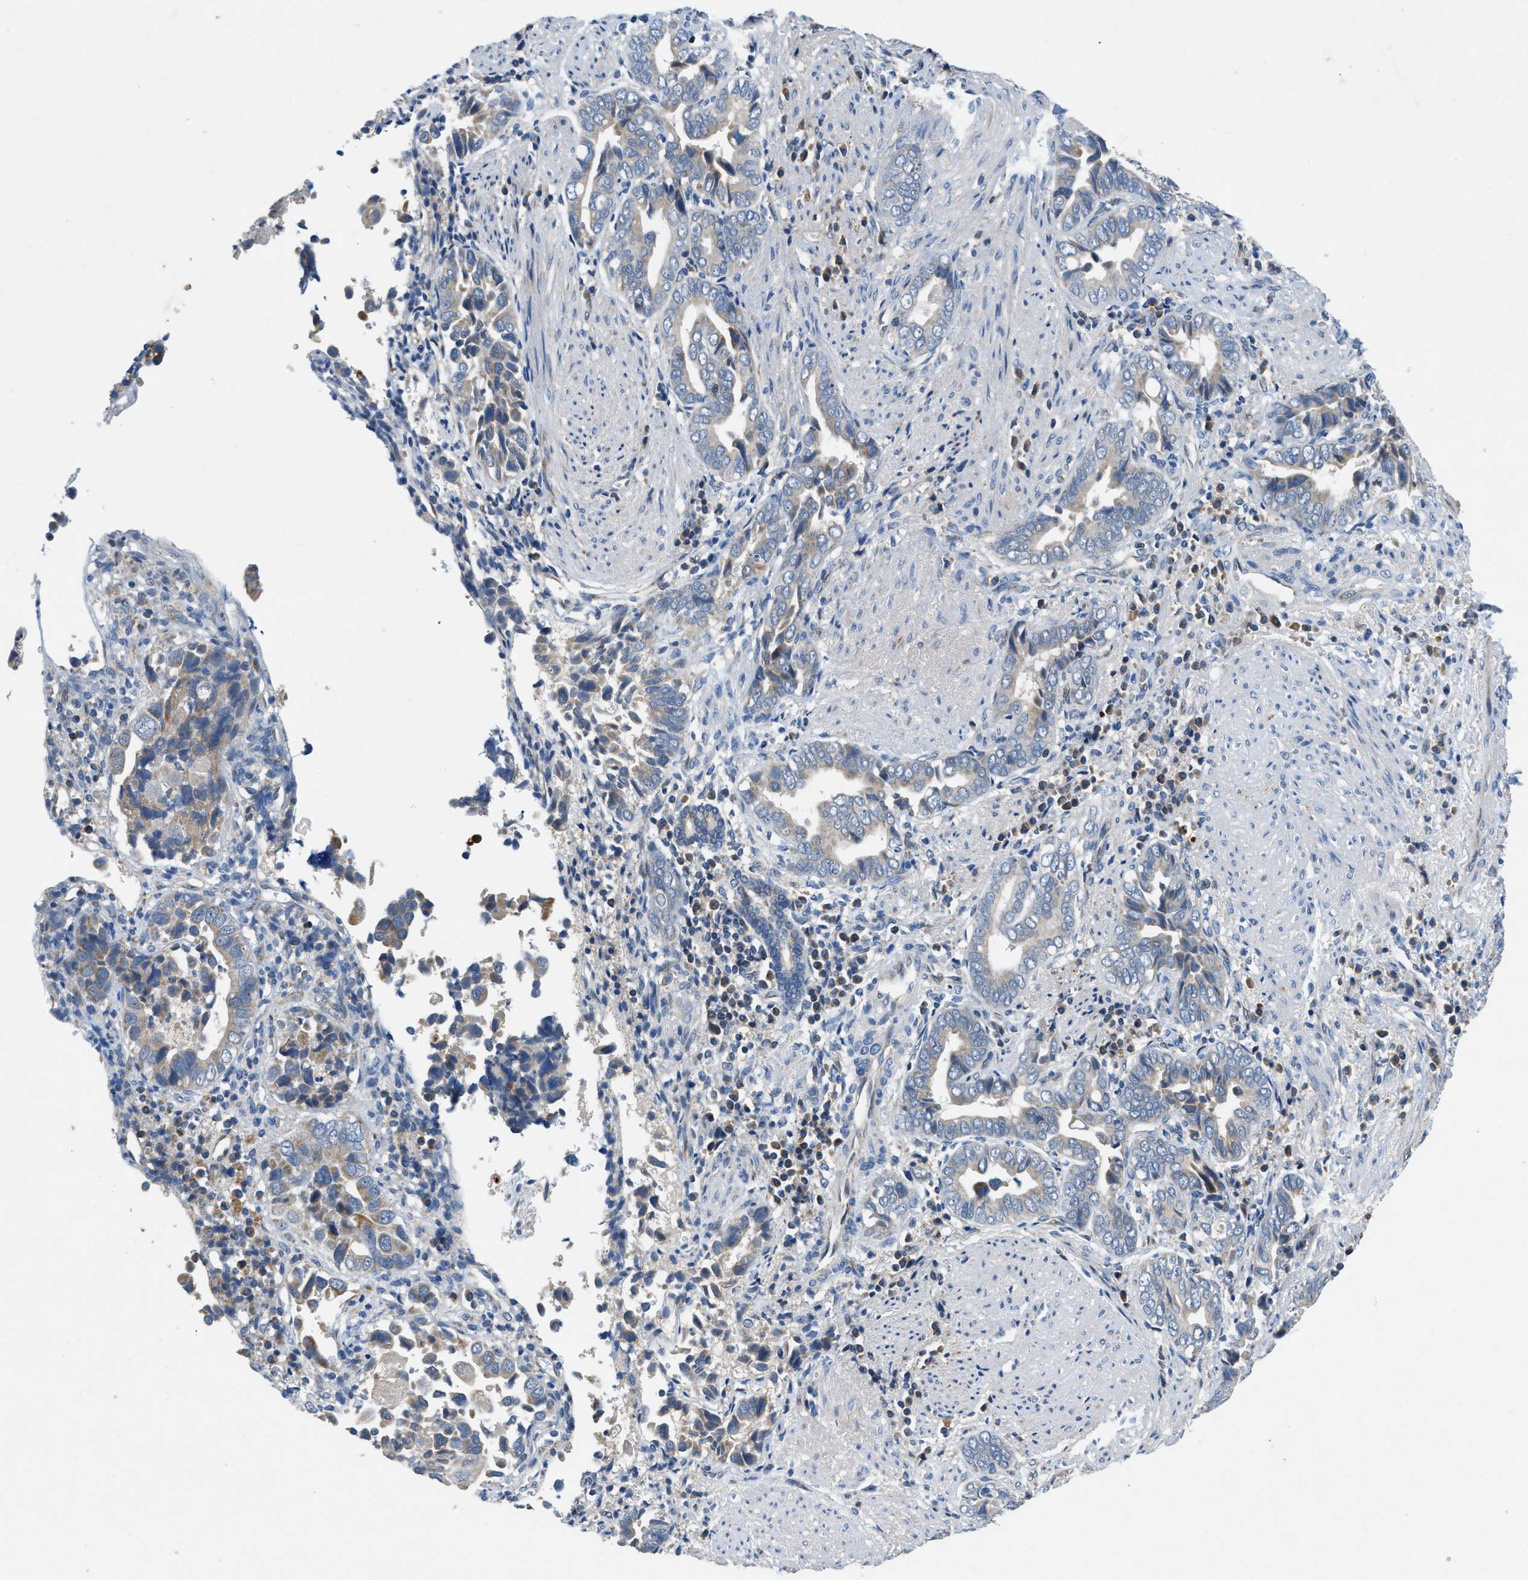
{"staining": {"intensity": "moderate", "quantity": "<25%", "location": "cytoplasmic/membranous"}, "tissue": "liver cancer", "cell_type": "Tumor cells", "image_type": "cancer", "snomed": [{"axis": "morphology", "description": "Cholangiocarcinoma"}, {"axis": "topography", "description": "Liver"}], "caption": "Immunohistochemistry micrograph of human liver cancer (cholangiocarcinoma) stained for a protein (brown), which reveals low levels of moderate cytoplasmic/membranous positivity in approximately <25% of tumor cells.", "gene": "PNKD", "patient": {"sex": "female", "age": 79}}